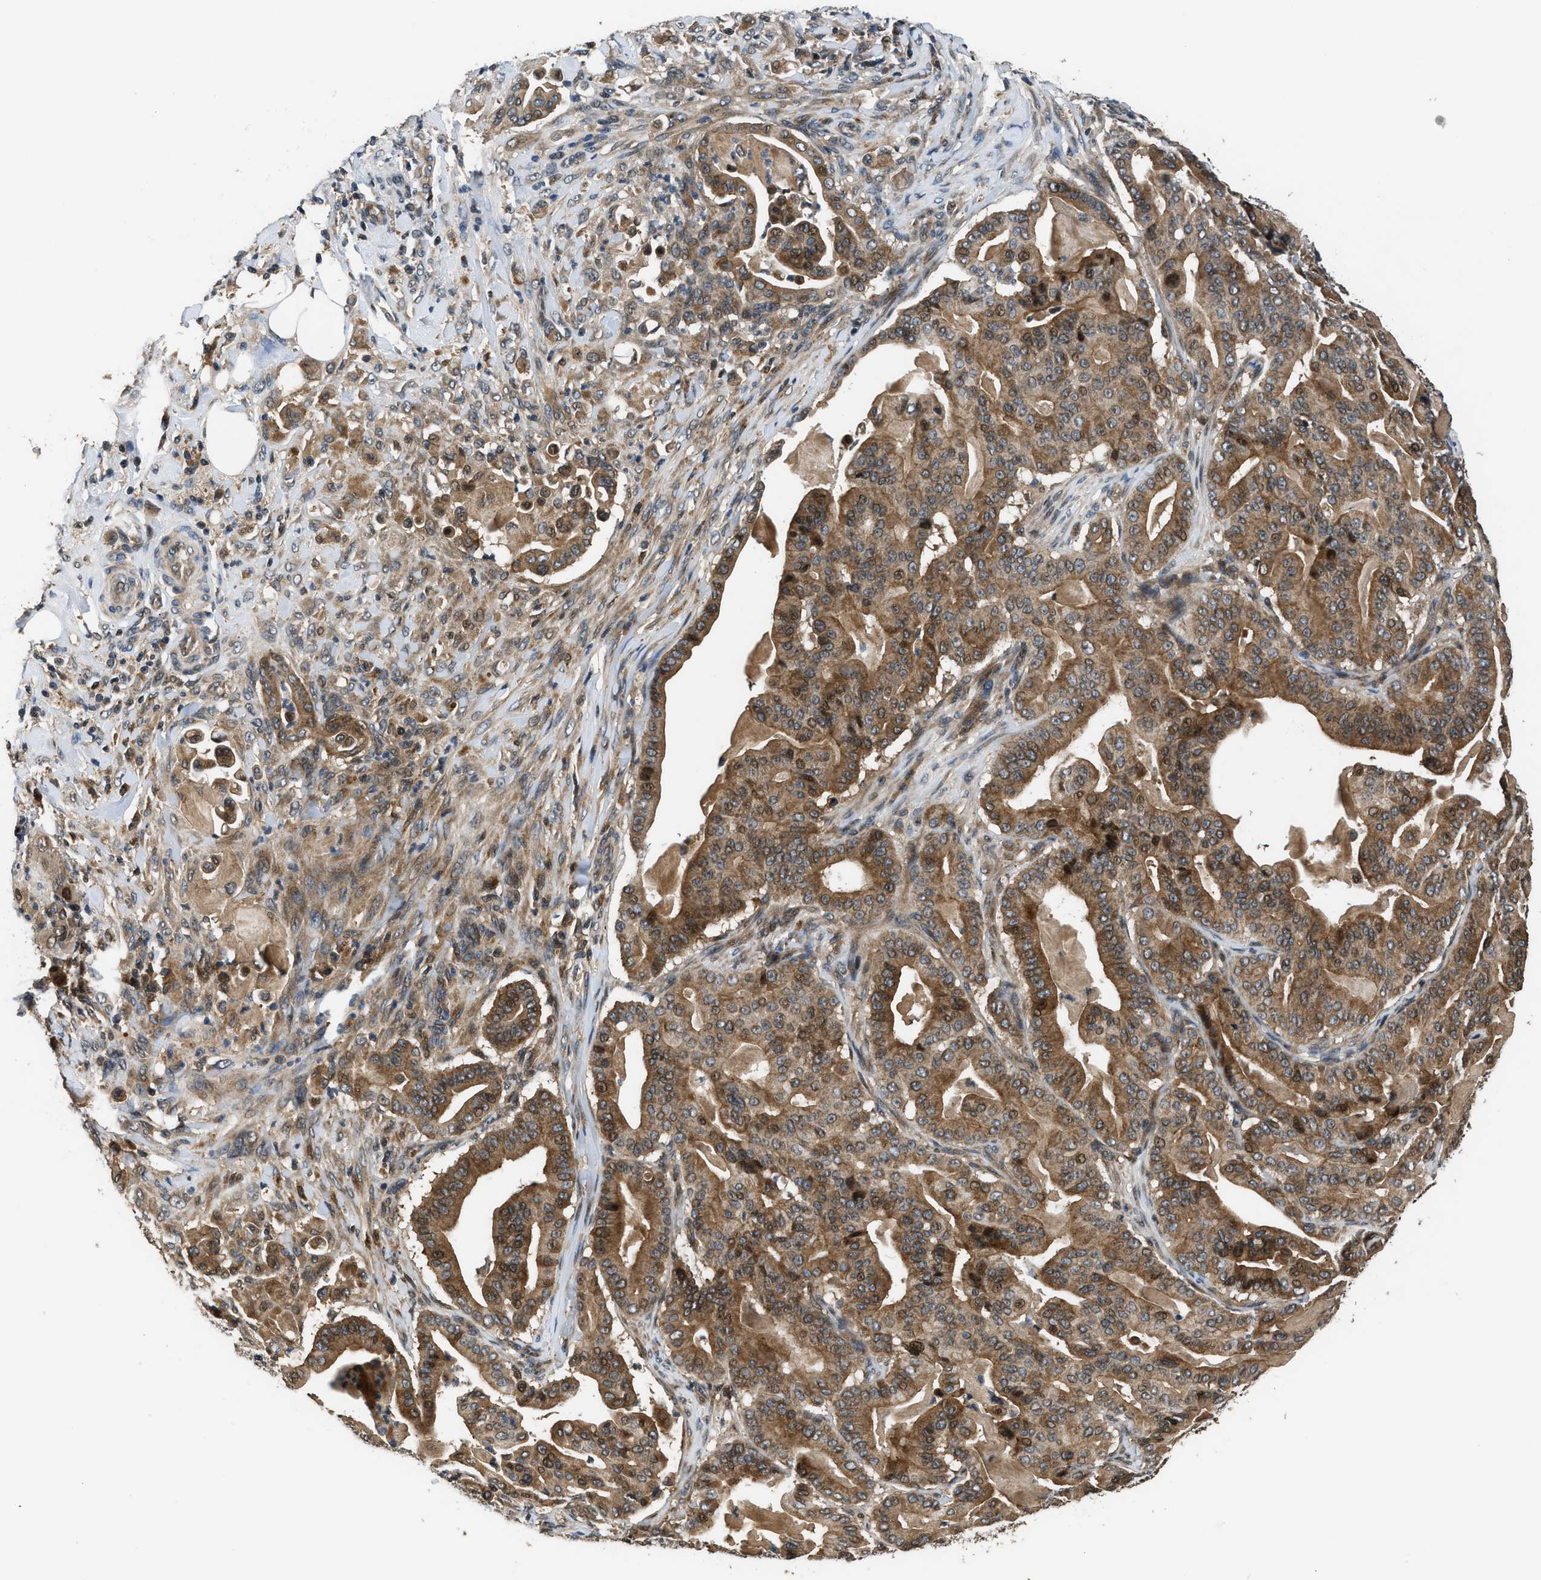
{"staining": {"intensity": "moderate", "quantity": ">75%", "location": "cytoplasmic/membranous,nuclear"}, "tissue": "pancreatic cancer", "cell_type": "Tumor cells", "image_type": "cancer", "snomed": [{"axis": "morphology", "description": "Adenocarcinoma, NOS"}, {"axis": "topography", "description": "Pancreas"}], "caption": "The photomicrograph demonstrates immunohistochemical staining of pancreatic cancer. There is moderate cytoplasmic/membranous and nuclear staining is appreciated in about >75% of tumor cells. (Stains: DAB (3,3'-diaminobenzidine) in brown, nuclei in blue, Microscopy: brightfield microscopy at high magnification).", "gene": "CTBS", "patient": {"sex": "male", "age": 63}}